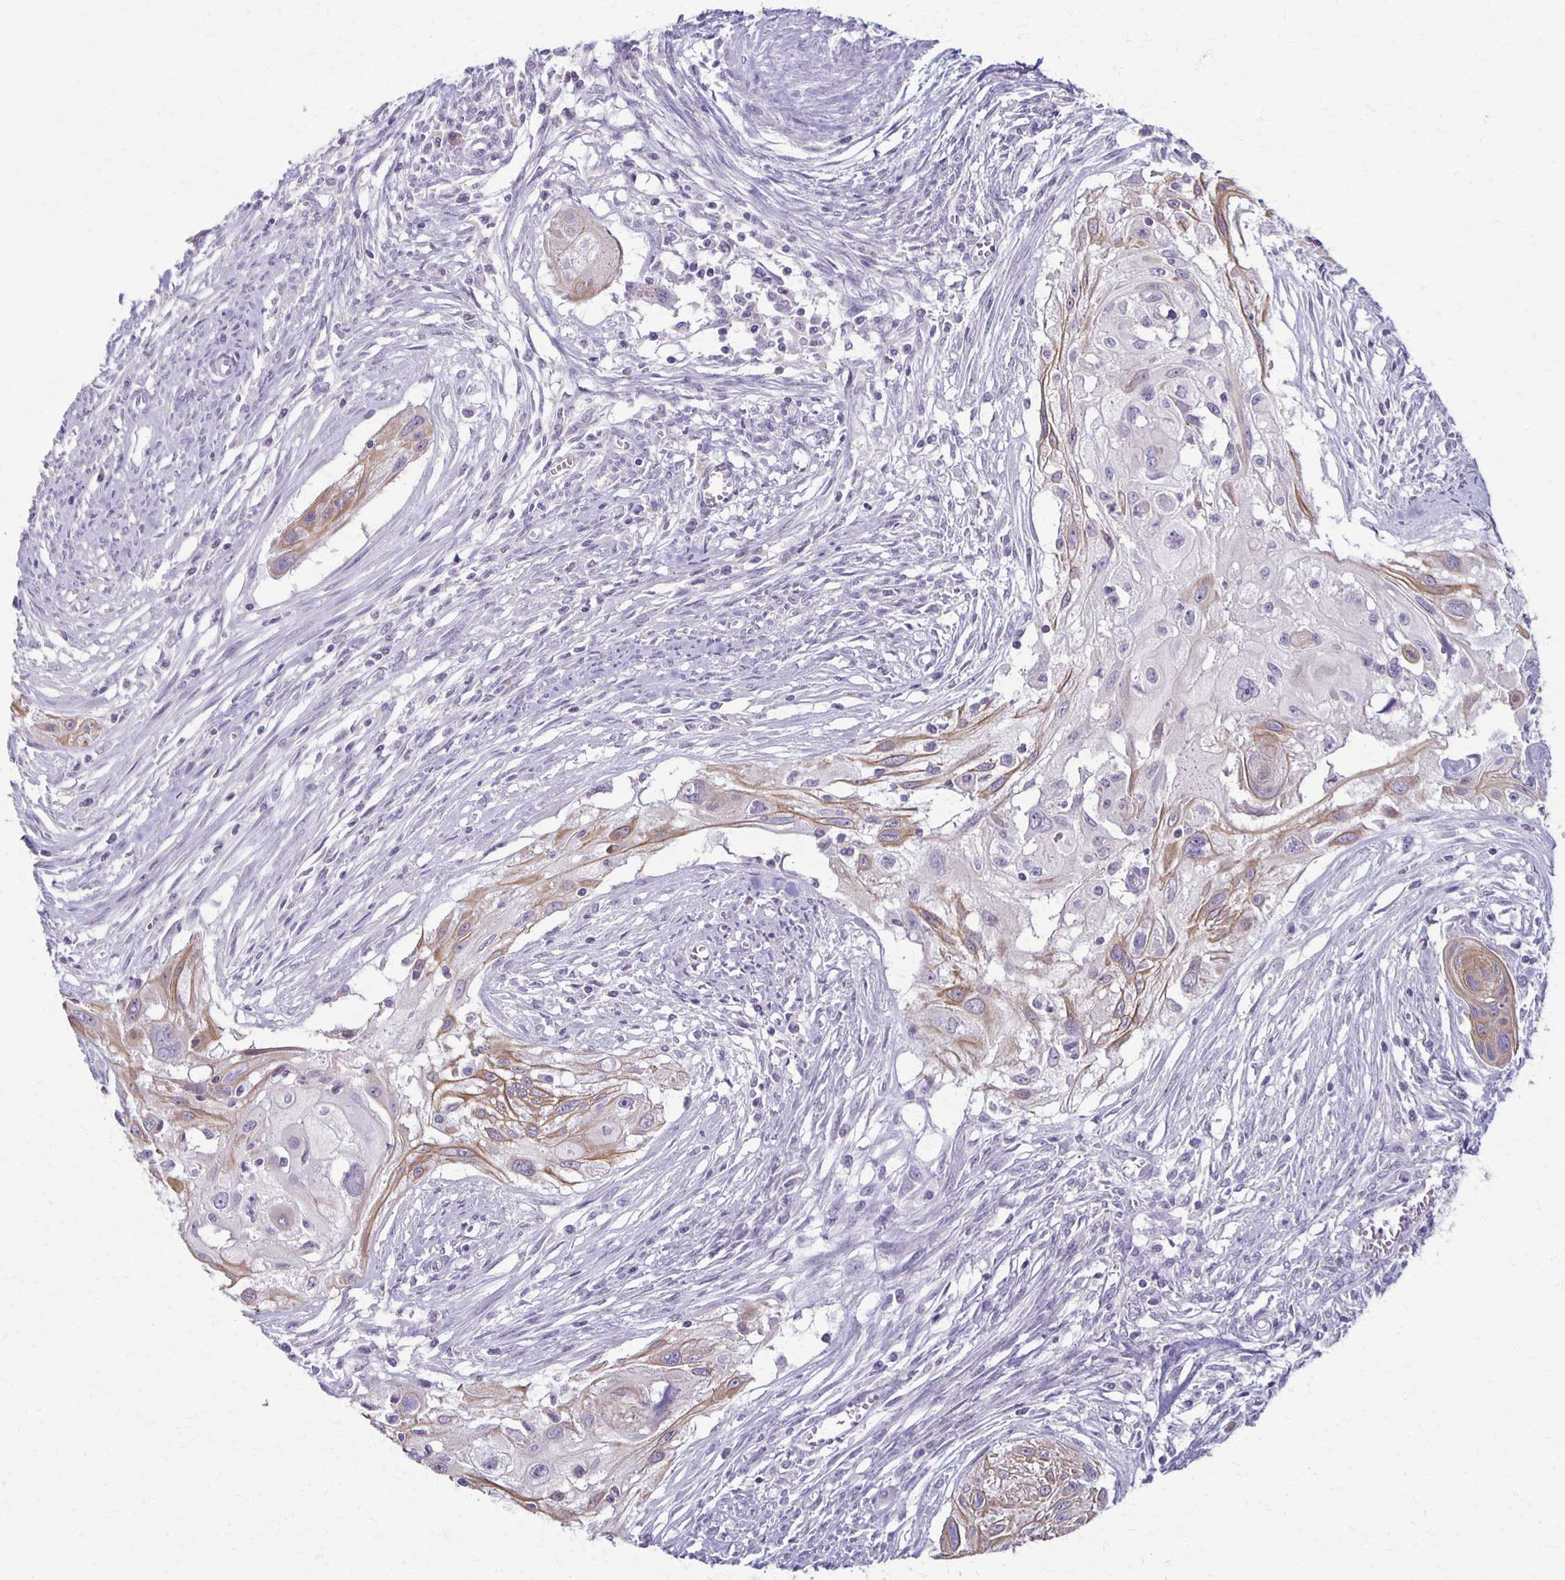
{"staining": {"intensity": "moderate", "quantity": "<25%", "location": "cytoplasmic/membranous"}, "tissue": "cervical cancer", "cell_type": "Tumor cells", "image_type": "cancer", "snomed": [{"axis": "morphology", "description": "Squamous cell carcinoma, NOS"}, {"axis": "topography", "description": "Cervix"}], "caption": "This photomicrograph reveals immunohistochemistry (IHC) staining of human cervical cancer (squamous cell carcinoma), with low moderate cytoplasmic/membranous positivity in about <25% of tumor cells.", "gene": "SLC35E2B", "patient": {"sex": "female", "age": 49}}